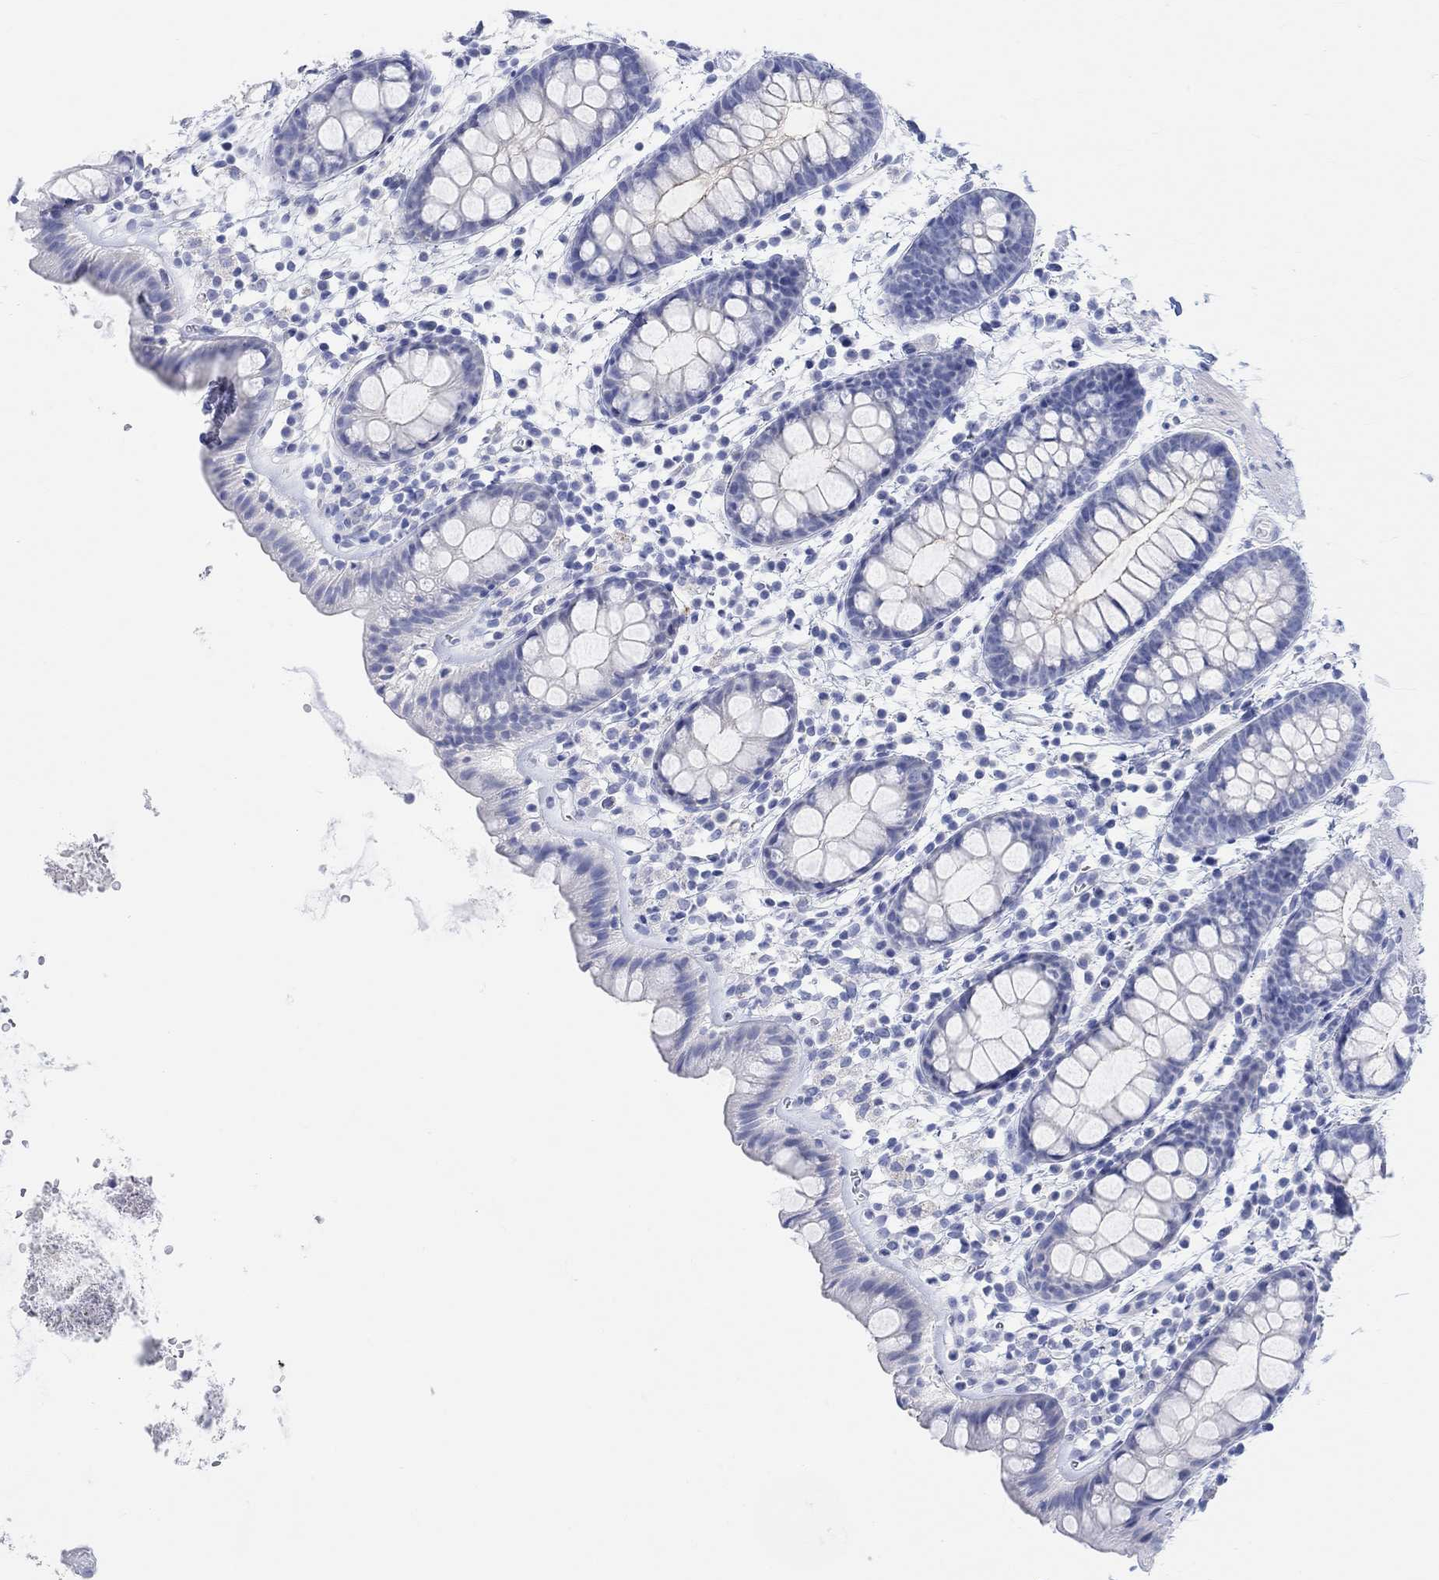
{"staining": {"intensity": "negative", "quantity": "none", "location": "none"}, "tissue": "rectum", "cell_type": "Glandular cells", "image_type": "normal", "snomed": [{"axis": "morphology", "description": "Normal tissue, NOS"}, {"axis": "topography", "description": "Rectum"}], "caption": "Immunohistochemistry micrograph of unremarkable rectum: human rectum stained with DAB demonstrates no significant protein expression in glandular cells.", "gene": "XIRP2", "patient": {"sex": "male", "age": 57}}